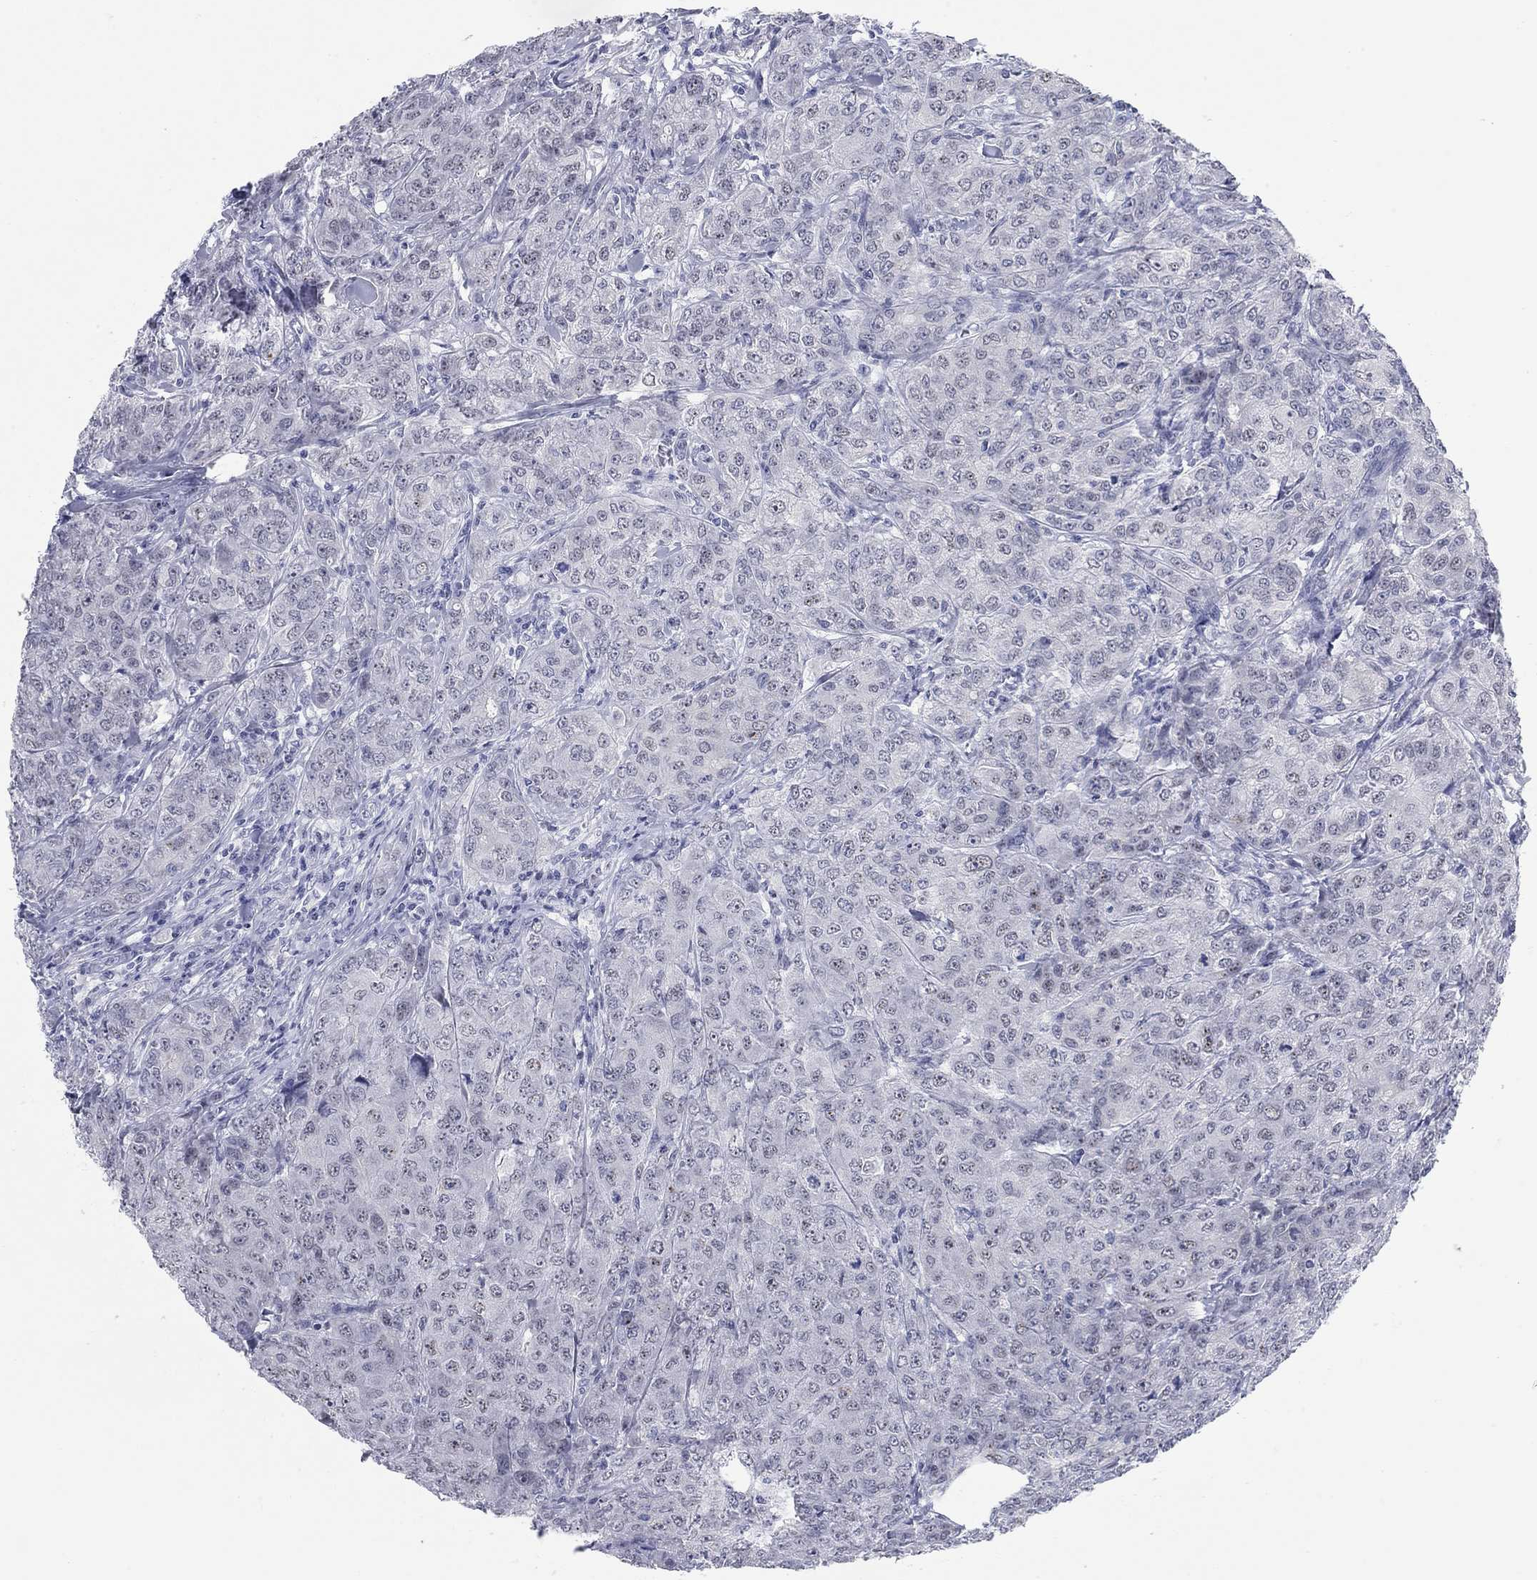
{"staining": {"intensity": "negative", "quantity": "none", "location": "none"}, "tissue": "breast cancer", "cell_type": "Tumor cells", "image_type": "cancer", "snomed": [{"axis": "morphology", "description": "Duct carcinoma"}, {"axis": "topography", "description": "Breast"}], "caption": "Micrograph shows no significant protein expression in tumor cells of breast cancer.", "gene": "WASF3", "patient": {"sex": "female", "age": 43}}